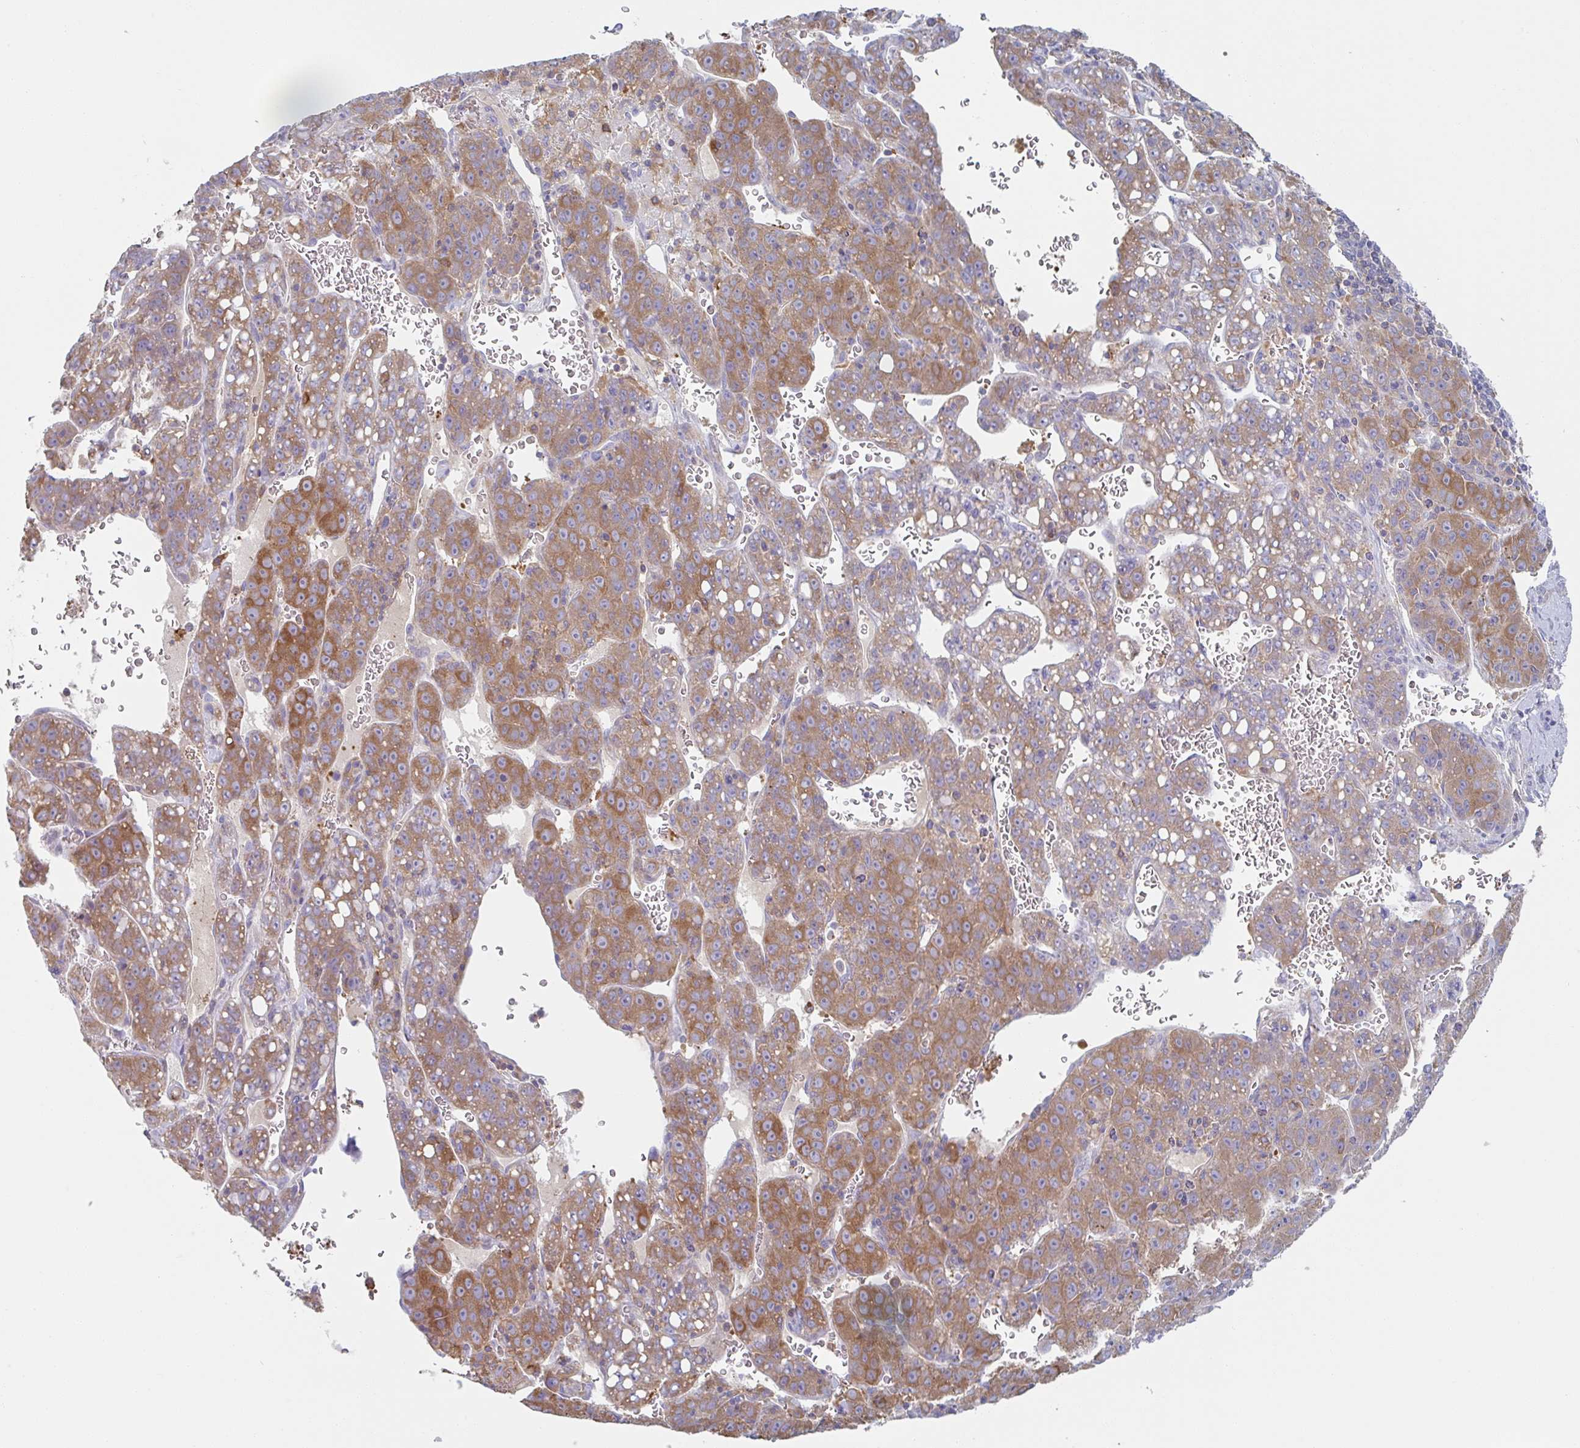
{"staining": {"intensity": "moderate", "quantity": ">75%", "location": "cytoplasmic/membranous"}, "tissue": "liver cancer", "cell_type": "Tumor cells", "image_type": "cancer", "snomed": [{"axis": "morphology", "description": "Carcinoma, Hepatocellular, NOS"}, {"axis": "topography", "description": "Liver"}], "caption": "Immunohistochemistry (DAB (3,3'-diaminobenzidine)) staining of human liver cancer (hepatocellular carcinoma) exhibits moderate cytoplasmic/membranous protein expression in approximately >75% of tumor cells. (Stains: DAB in brown, nuclei in blue, Microscopy: brightfield microscopy at high magnification).", "gene": "AMPD2", "patient": {"sex": "female", "age": 53}}